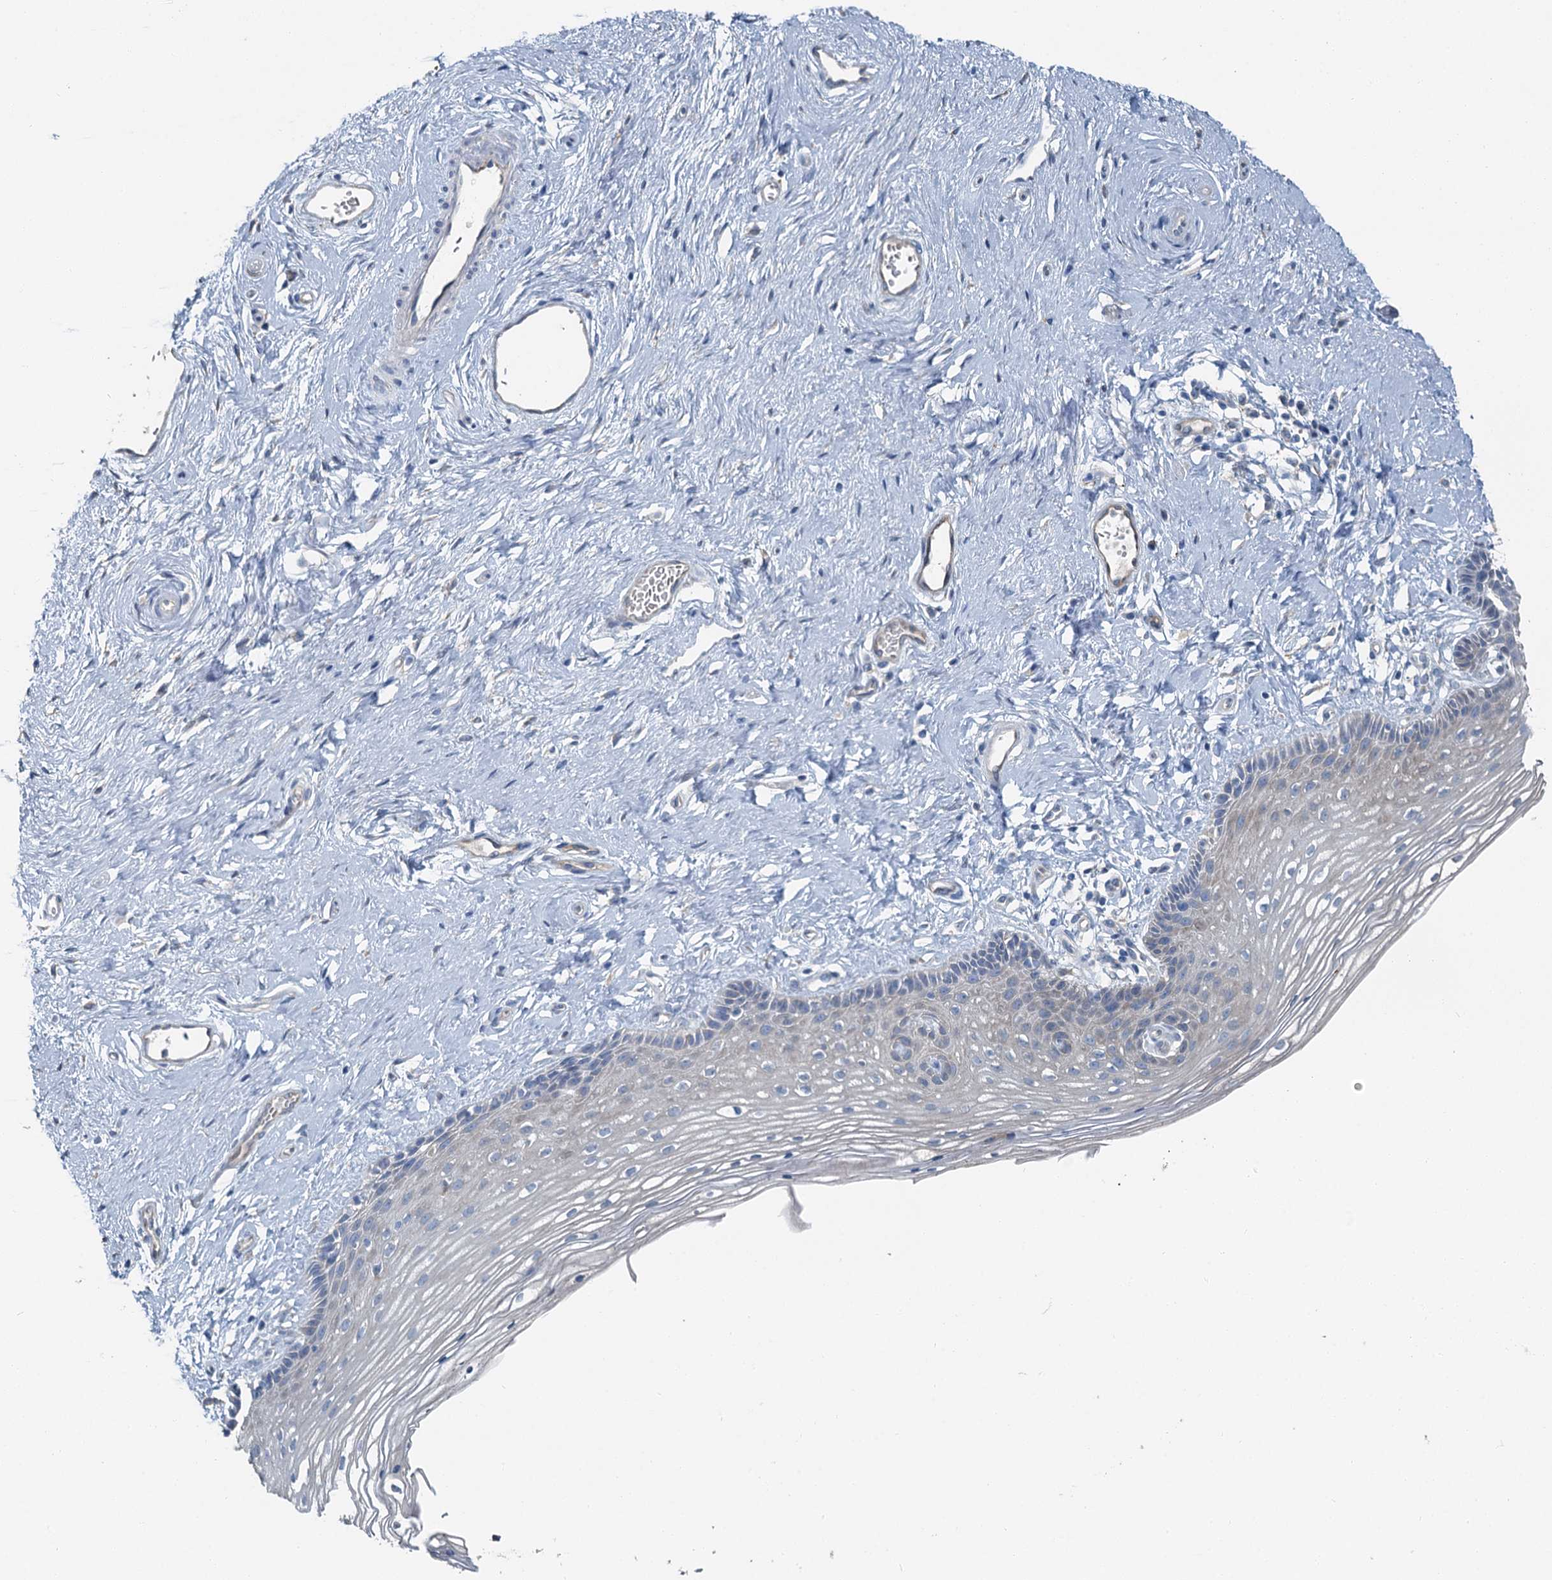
{"staining": {"intensity": "negative", "quantity": "none", "location": "none"}, "tissue": "vagina", "cell_type": "Squamous epithelial cells", "image_type": "normal", "snomed": [{"axis": "morphology", "description": "Normal tissue, NOS"}, {"axis": "topography", "description": "Vagina"}], "caption": "Immunohistochemistry (IHC) photomicrograph of normal vagina: human vagina stained with DAB shows no significant protein staining in squamous epithelial cells. (DAB IHC with hematoxylin counter stain).", "gene": "C6orf120", "patient": {"sex": "female", "age": 46}}